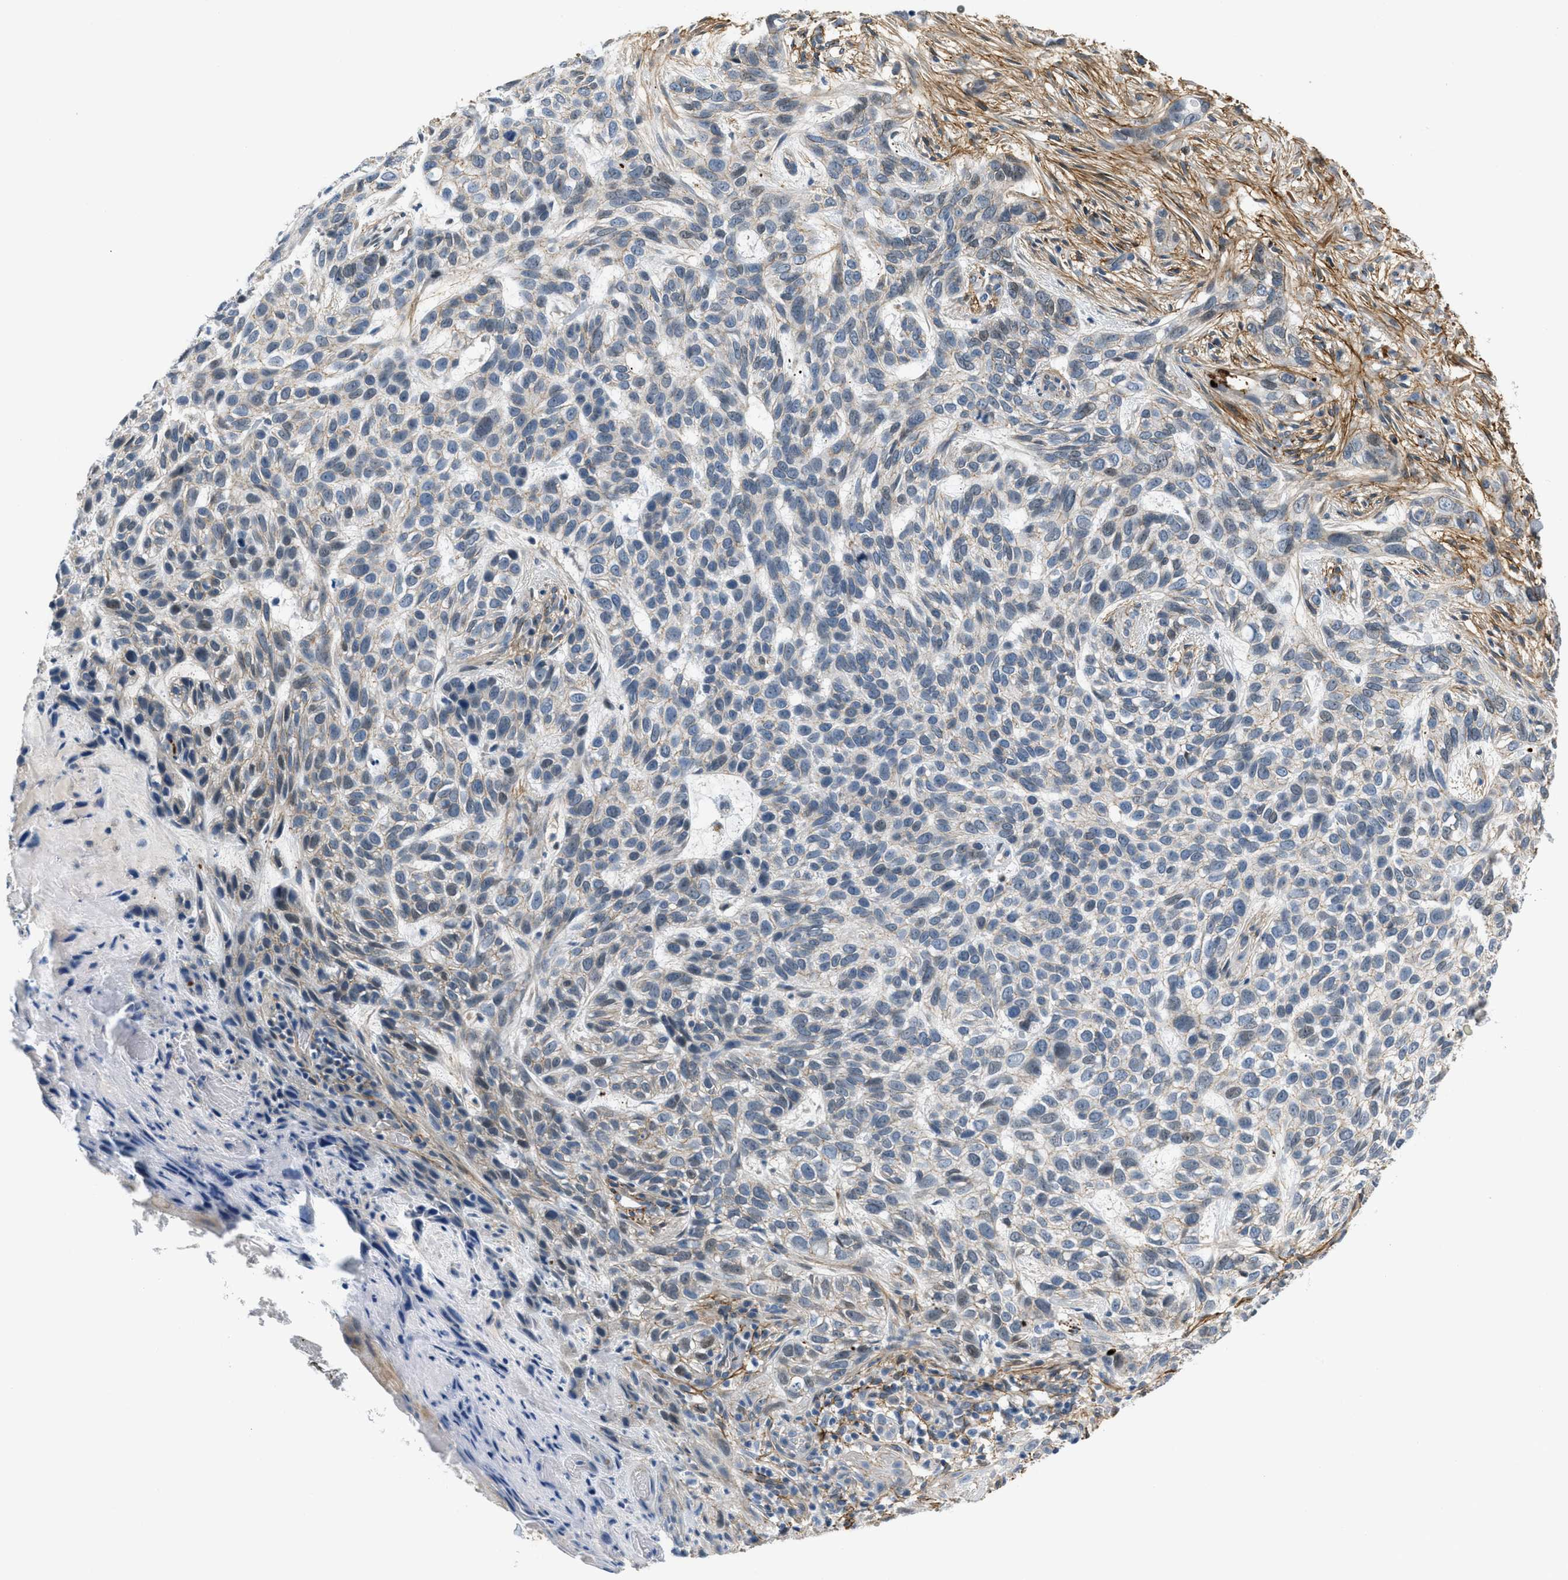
{"staining": {"intensity": "weak", "quantity": "<25%", "location": "nuclear"}, "tissue": "skin cancer", "cell_type": "Tumor cells", "image_type": "cancer", "snomed": [{"axis": "morphology", "description": "Normal tissue, NOS"}, {"axis": "morphology", "description": "Basal cell carcinoma"}, {"axis": "topography", "description": "Skin"}], "caption": "Image shows no significant protein positivity in tumor cells of skin basal cell carcinoma.", "gene": "FBN1", "patient": {"sex": "male", "age": 79}}